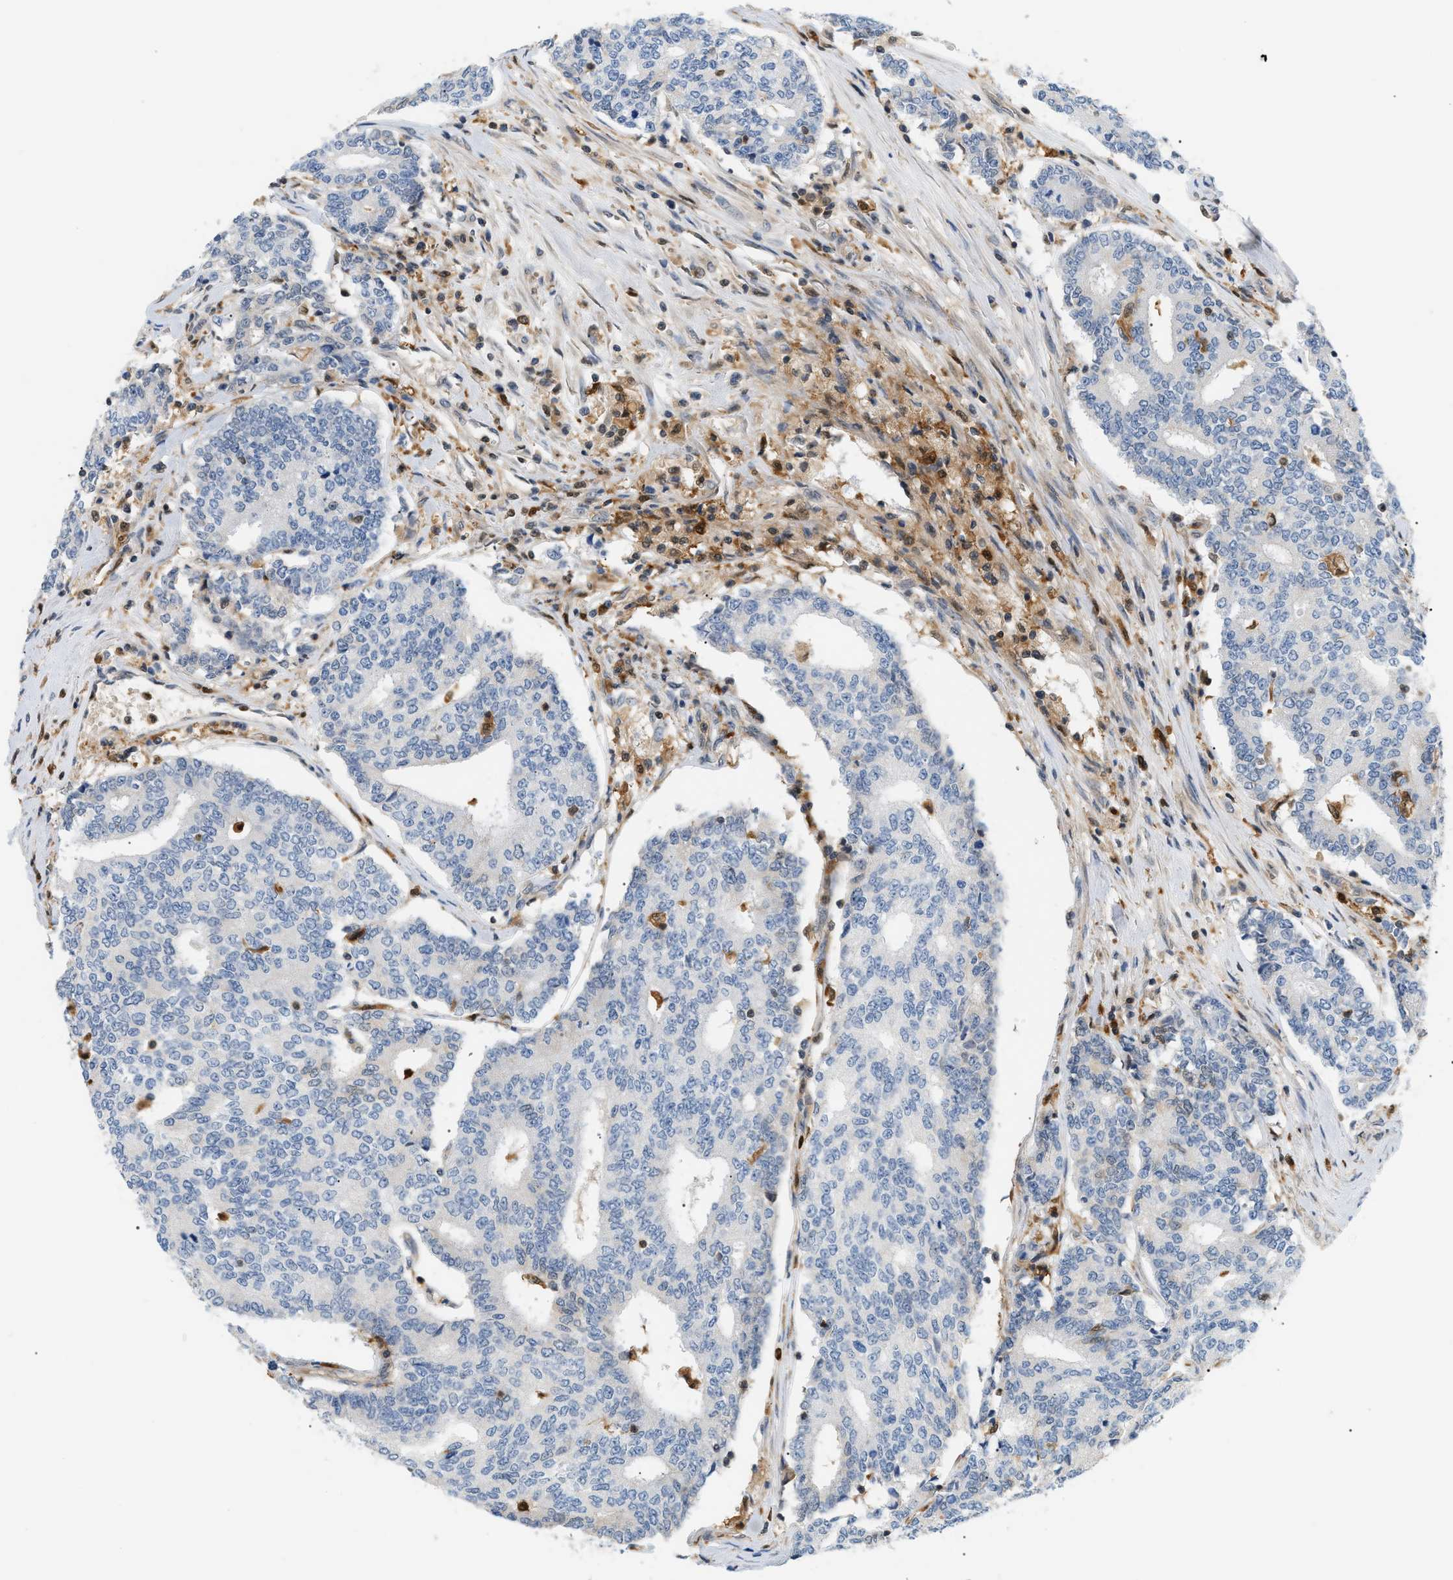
{"staining": {"intensity": "negative", "quantity": "none", "location": "none"}, "tissue": "prostate cancer", "cell_type": "Tumor cells", "image_type": "cancer", "snomed": [{"axis": "morphology", "description": "Normal tissue, NOS"}, {"axis": "morphology", "description": "Adenocarcinoma, High grade"}, {"axis": "topography", "description": "Prostate"}, {"axis": "topography", "description": "Seminal veicle"}], "caption": "Immunohistochemistry (IHC) photomicrograph of high-grade adenocarcinoma (prostate) stained for a protein (brown), which shows no expression in tumor cells.", "gene": "PYCARD", "patient": {"sex": "male", "age": 55}}